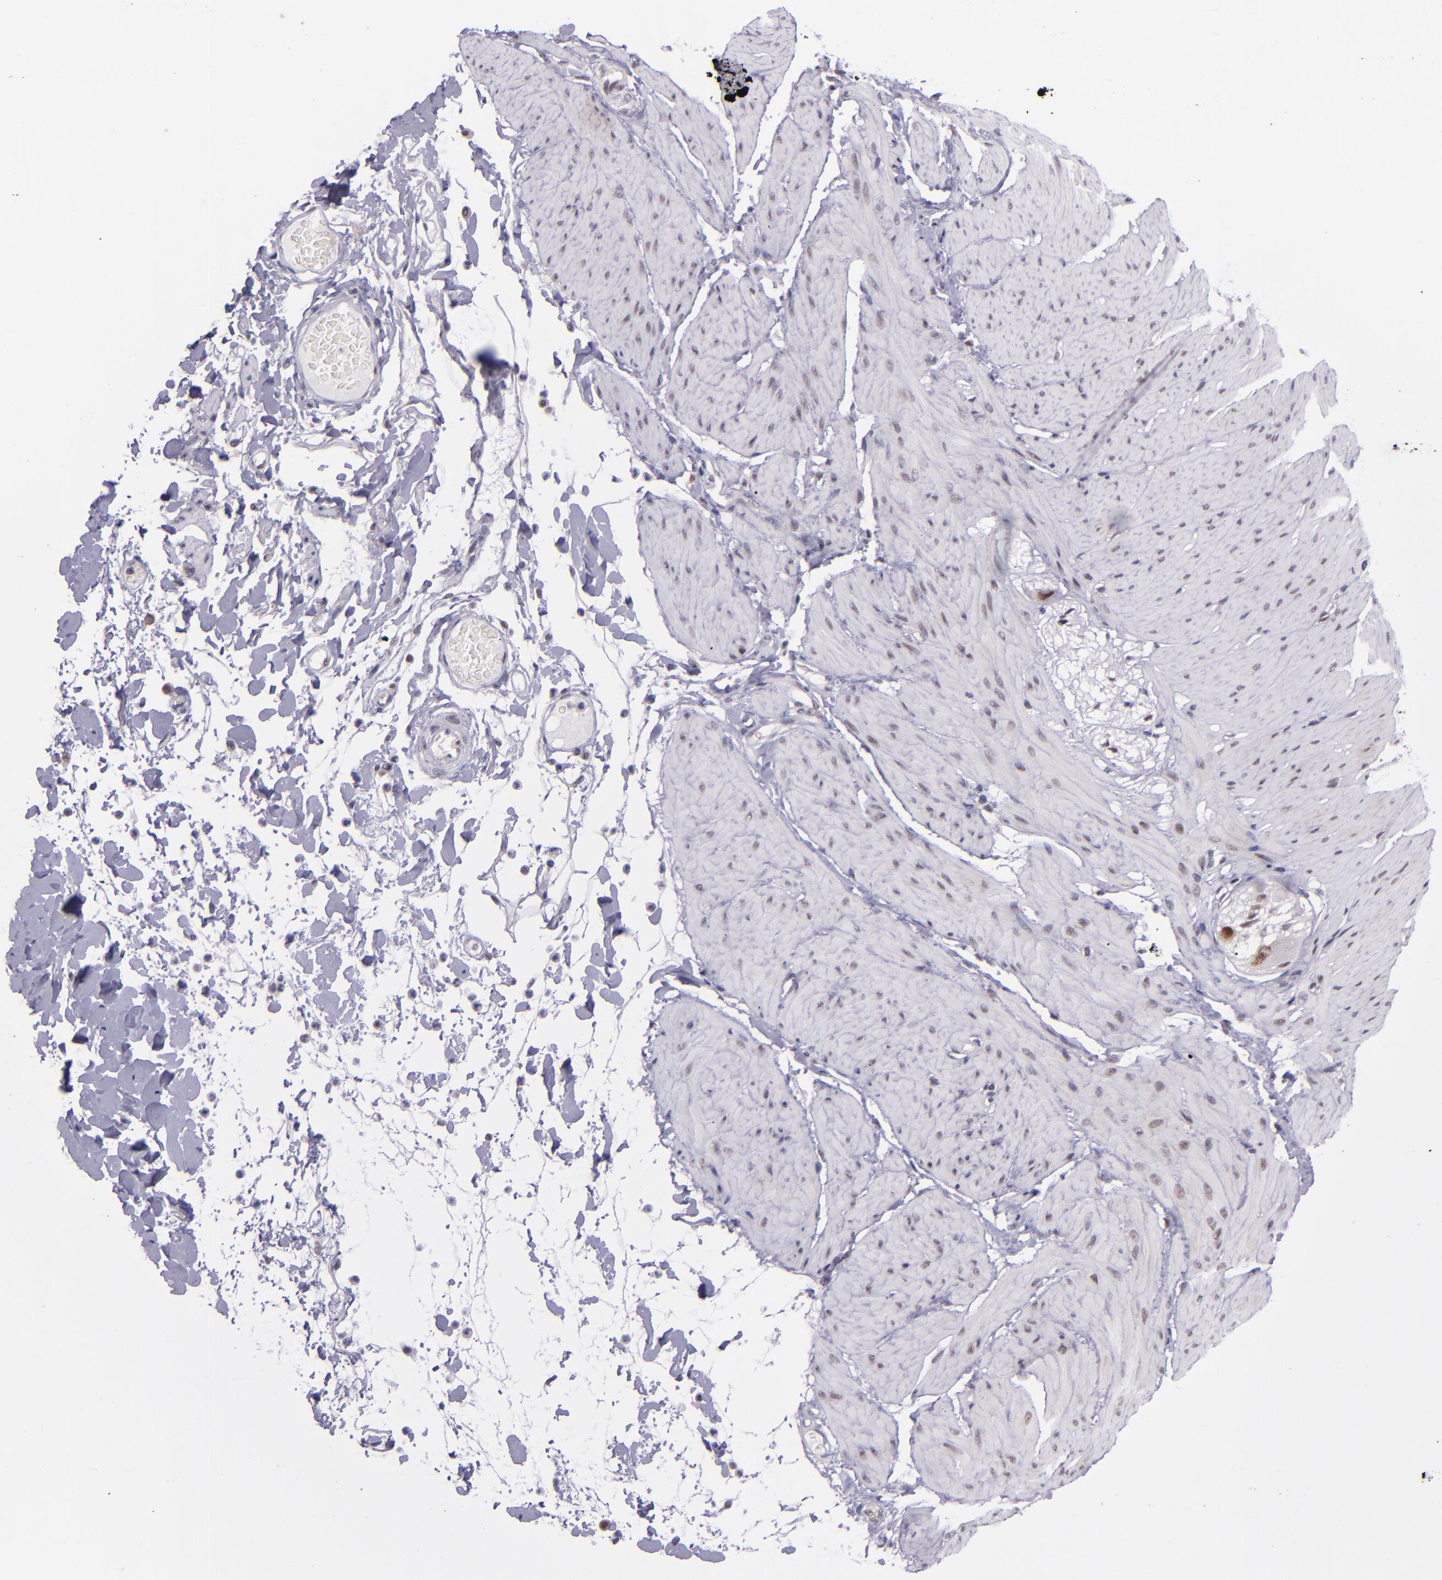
{"staining": {"intensity": "weak", "quantity": "<25%", "location": "nuclear"}, "tissue": "smooth muscle", "cell_type": "Smooth muscle cells", "image_type": "normal", "snomed": [{"axis": "morphology", "description": "Normal tissue, NOS"}, {"axis": "topography", "description": "Smooth muscle"}, {"axis": "topography", "description": "Colon"}], "caption": "IHC image of normal smooth muscle: smooth muscle stained with DAB demonstrates no significant protein staining in smooth muscle cells. (DAB immunohistochemistry (IHC) with hematoxylin counter stain).", "gene": "BAG1", "patient": {"sex": "male", "age": 67}}